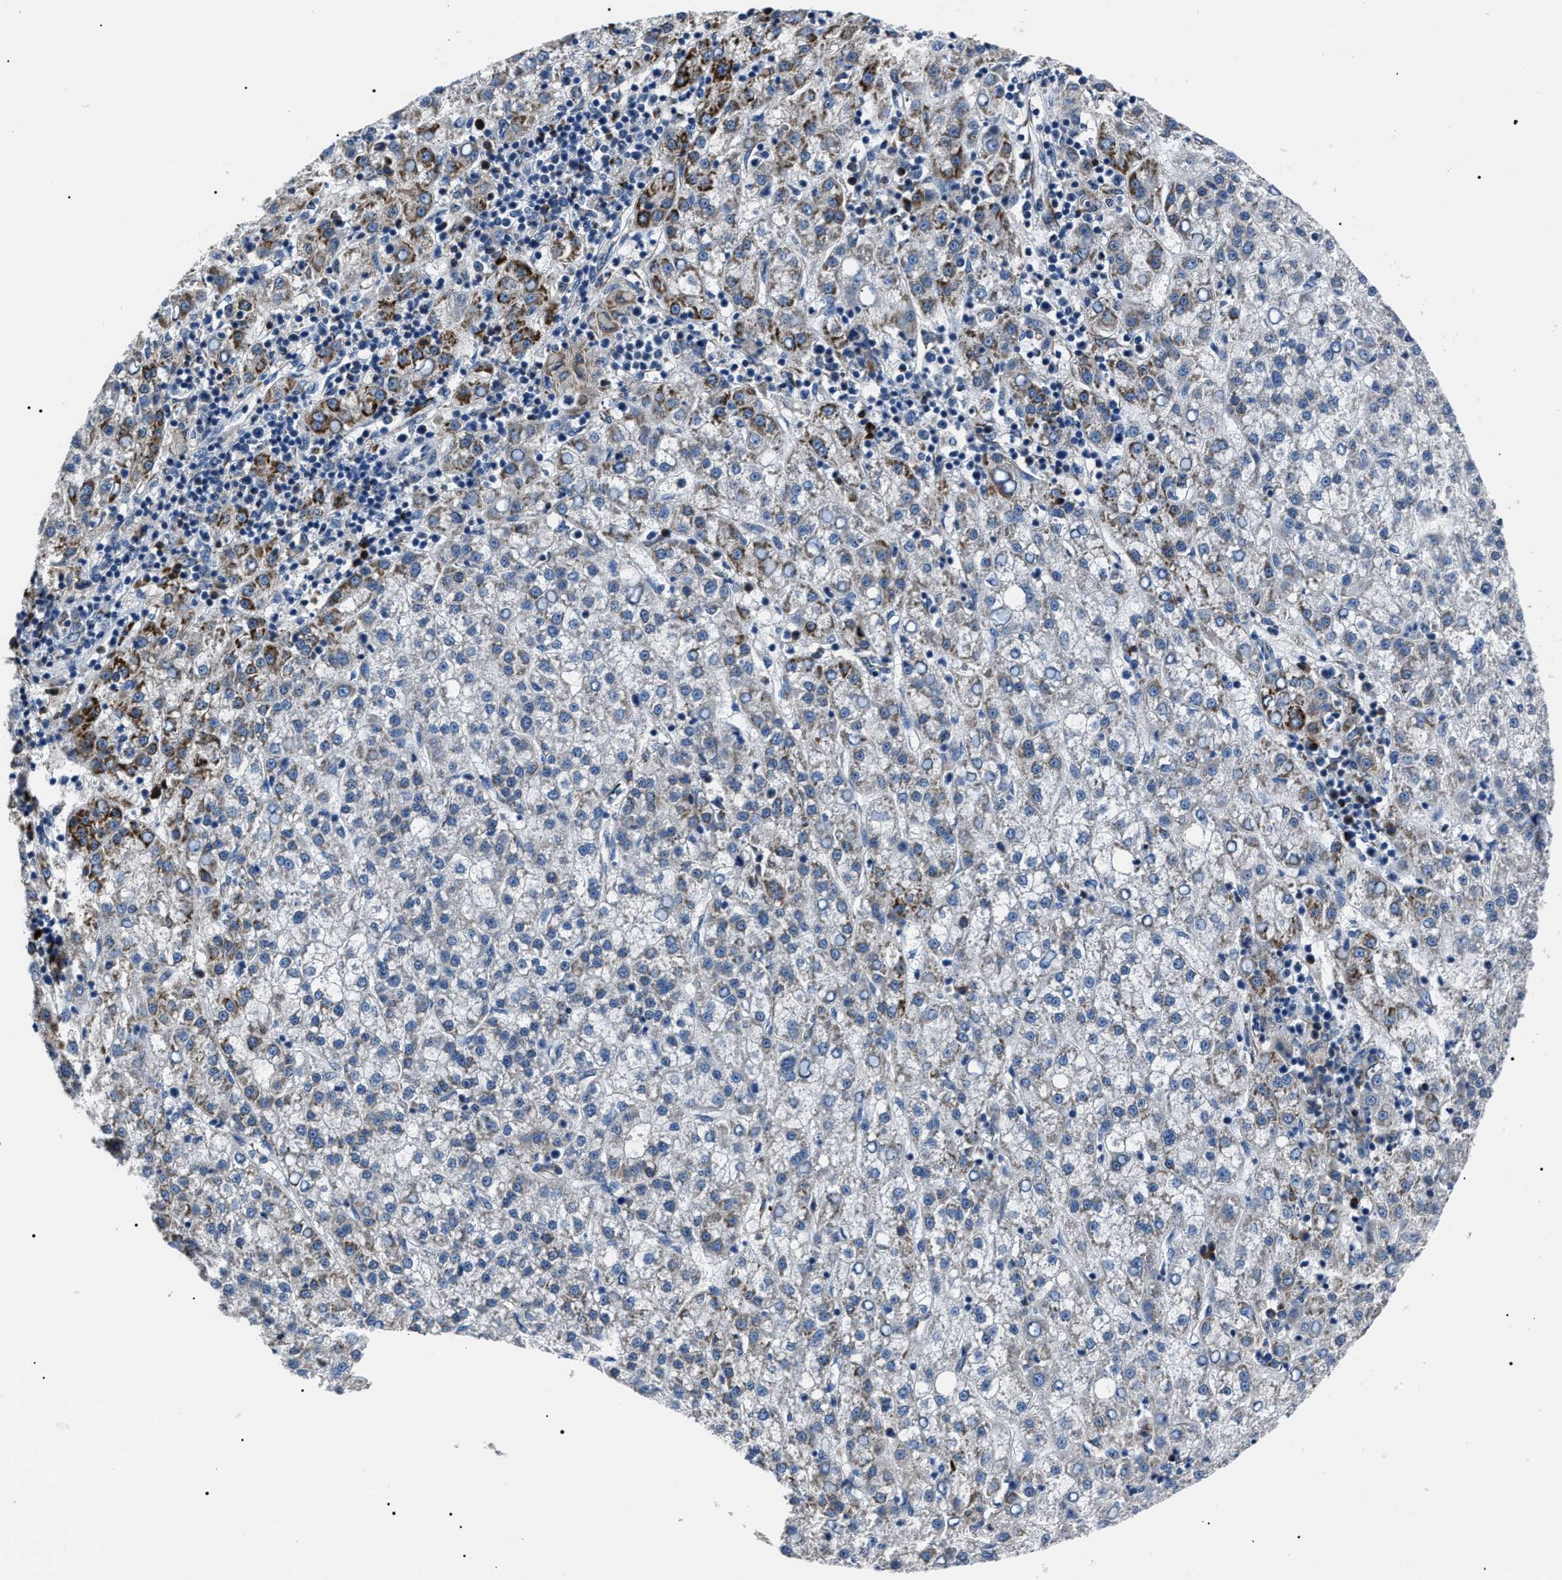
{"staining": {"intensity": "moderate", "quantity": "<25%", "location": "cytoplasmic/membranous"}, "tissue": "liver cancer", "cell_type": "Tumor cells", "image_type": "cancer", "snomed": [{"axis": "morphology", "description": "Carcinoma, Hepatocellular, NOS"}, {"axis": "topography", "description": "Liver"}], "caption": "About <25% of tumor cells in hepatocellular carcinoma (liver) show moderate cytoplasmic/membranous protein staining as visualized by brown immunohistochemical staining.", "gene": "LRRC14", "patient": {"sex": "female", "age": 58}}